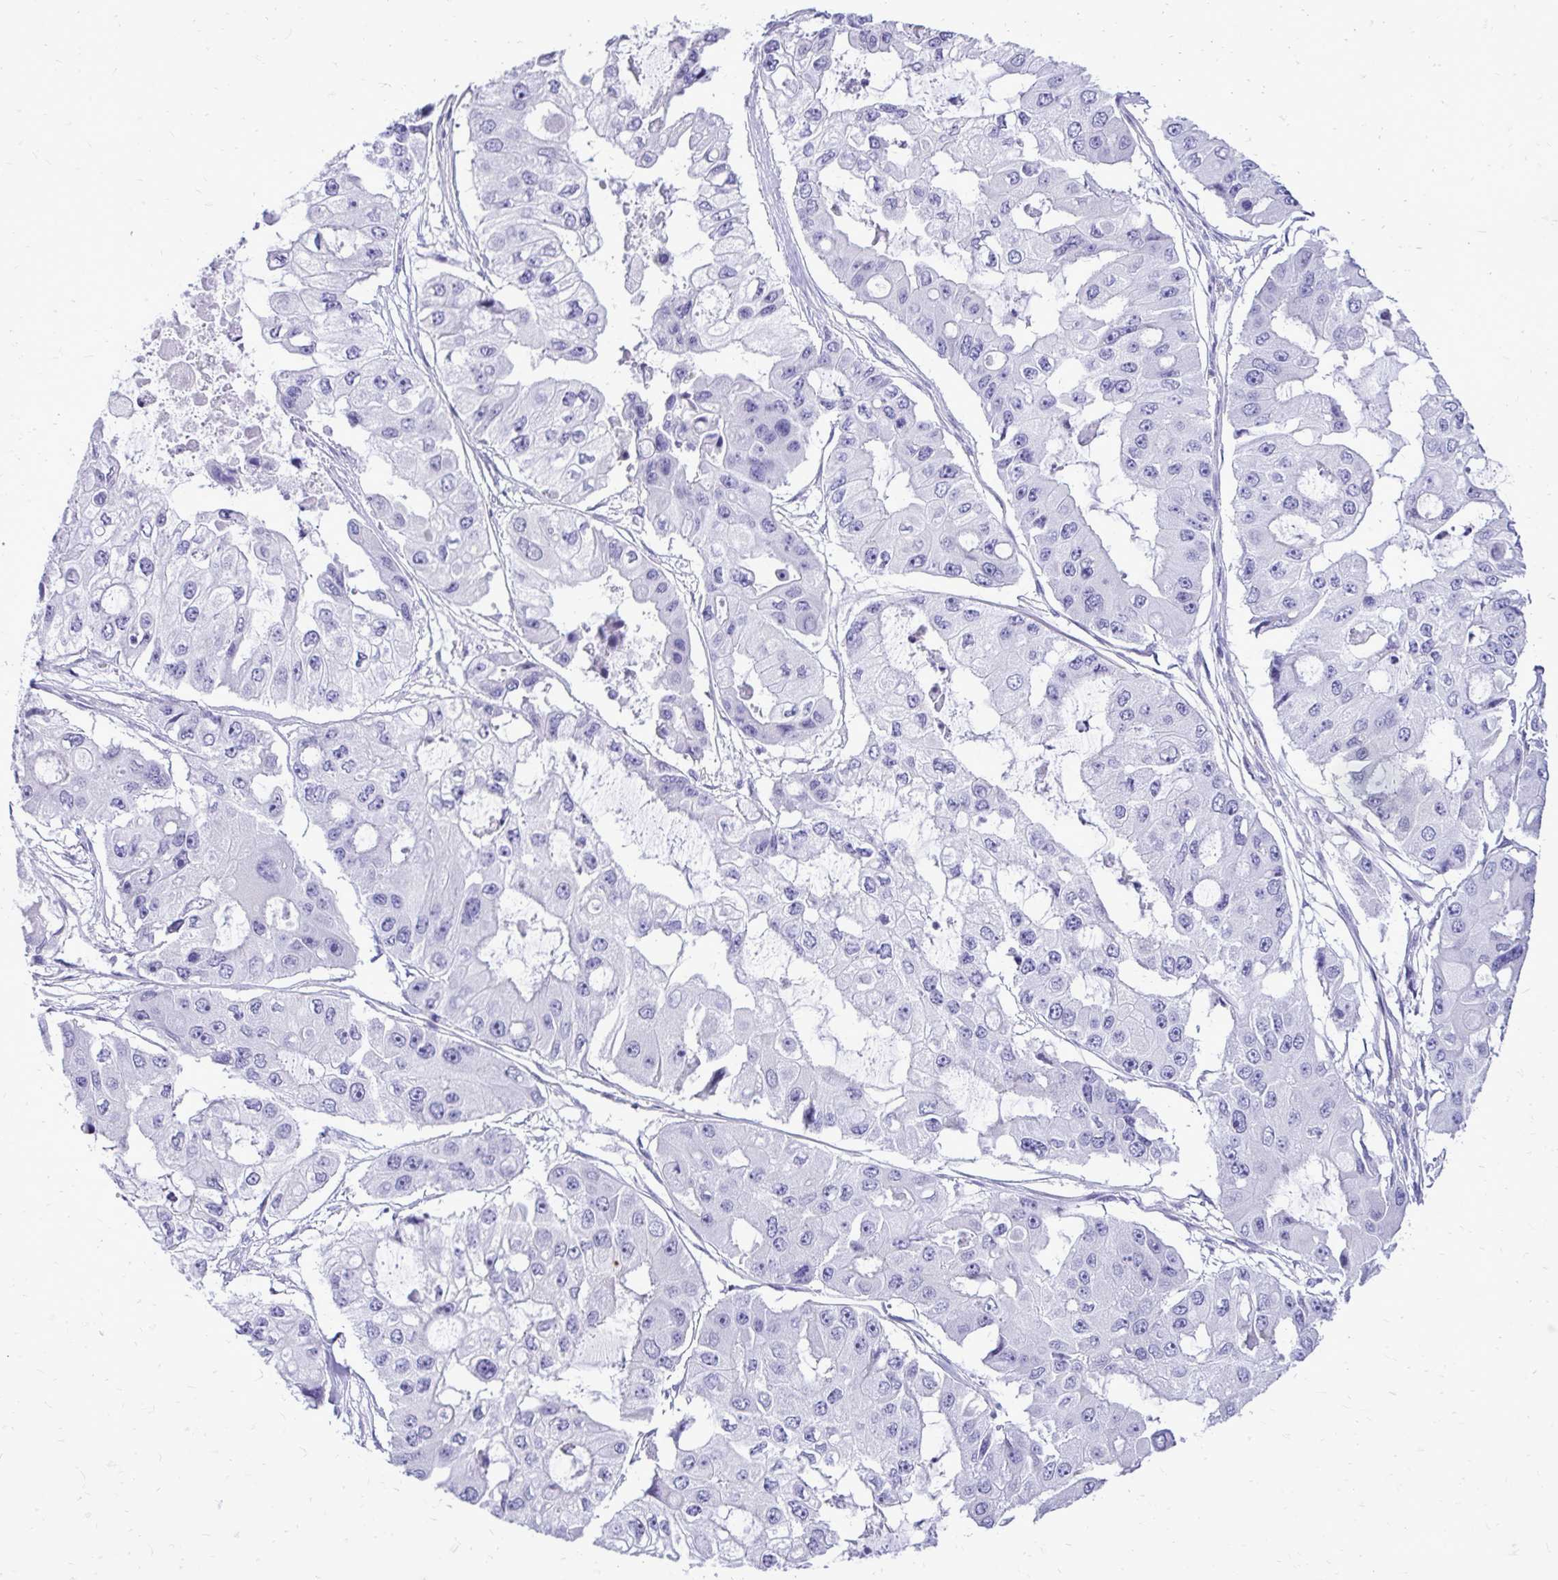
{"staining": {"intensity": "negative", "quantity": "none", "location": "none"}, "tissue": "ovarian cancer", "cell_type": "Tumor cells", "image_type": "cancer", "snomed": [{"axis": "morphology", "description": "Cystadenocarcinoma, serous, NOS"}, {"axis": "topography", "description": "Ovary"}], "caption": "DAB immunohistochemical staining of human ovarian cancer (serous cystadenocarcinoma) exhibits no significant positivity in tumor cells. Nuclei are stained in blue.", "gene": "PELI3", "patient": {"sex": "female", "age": 56}}